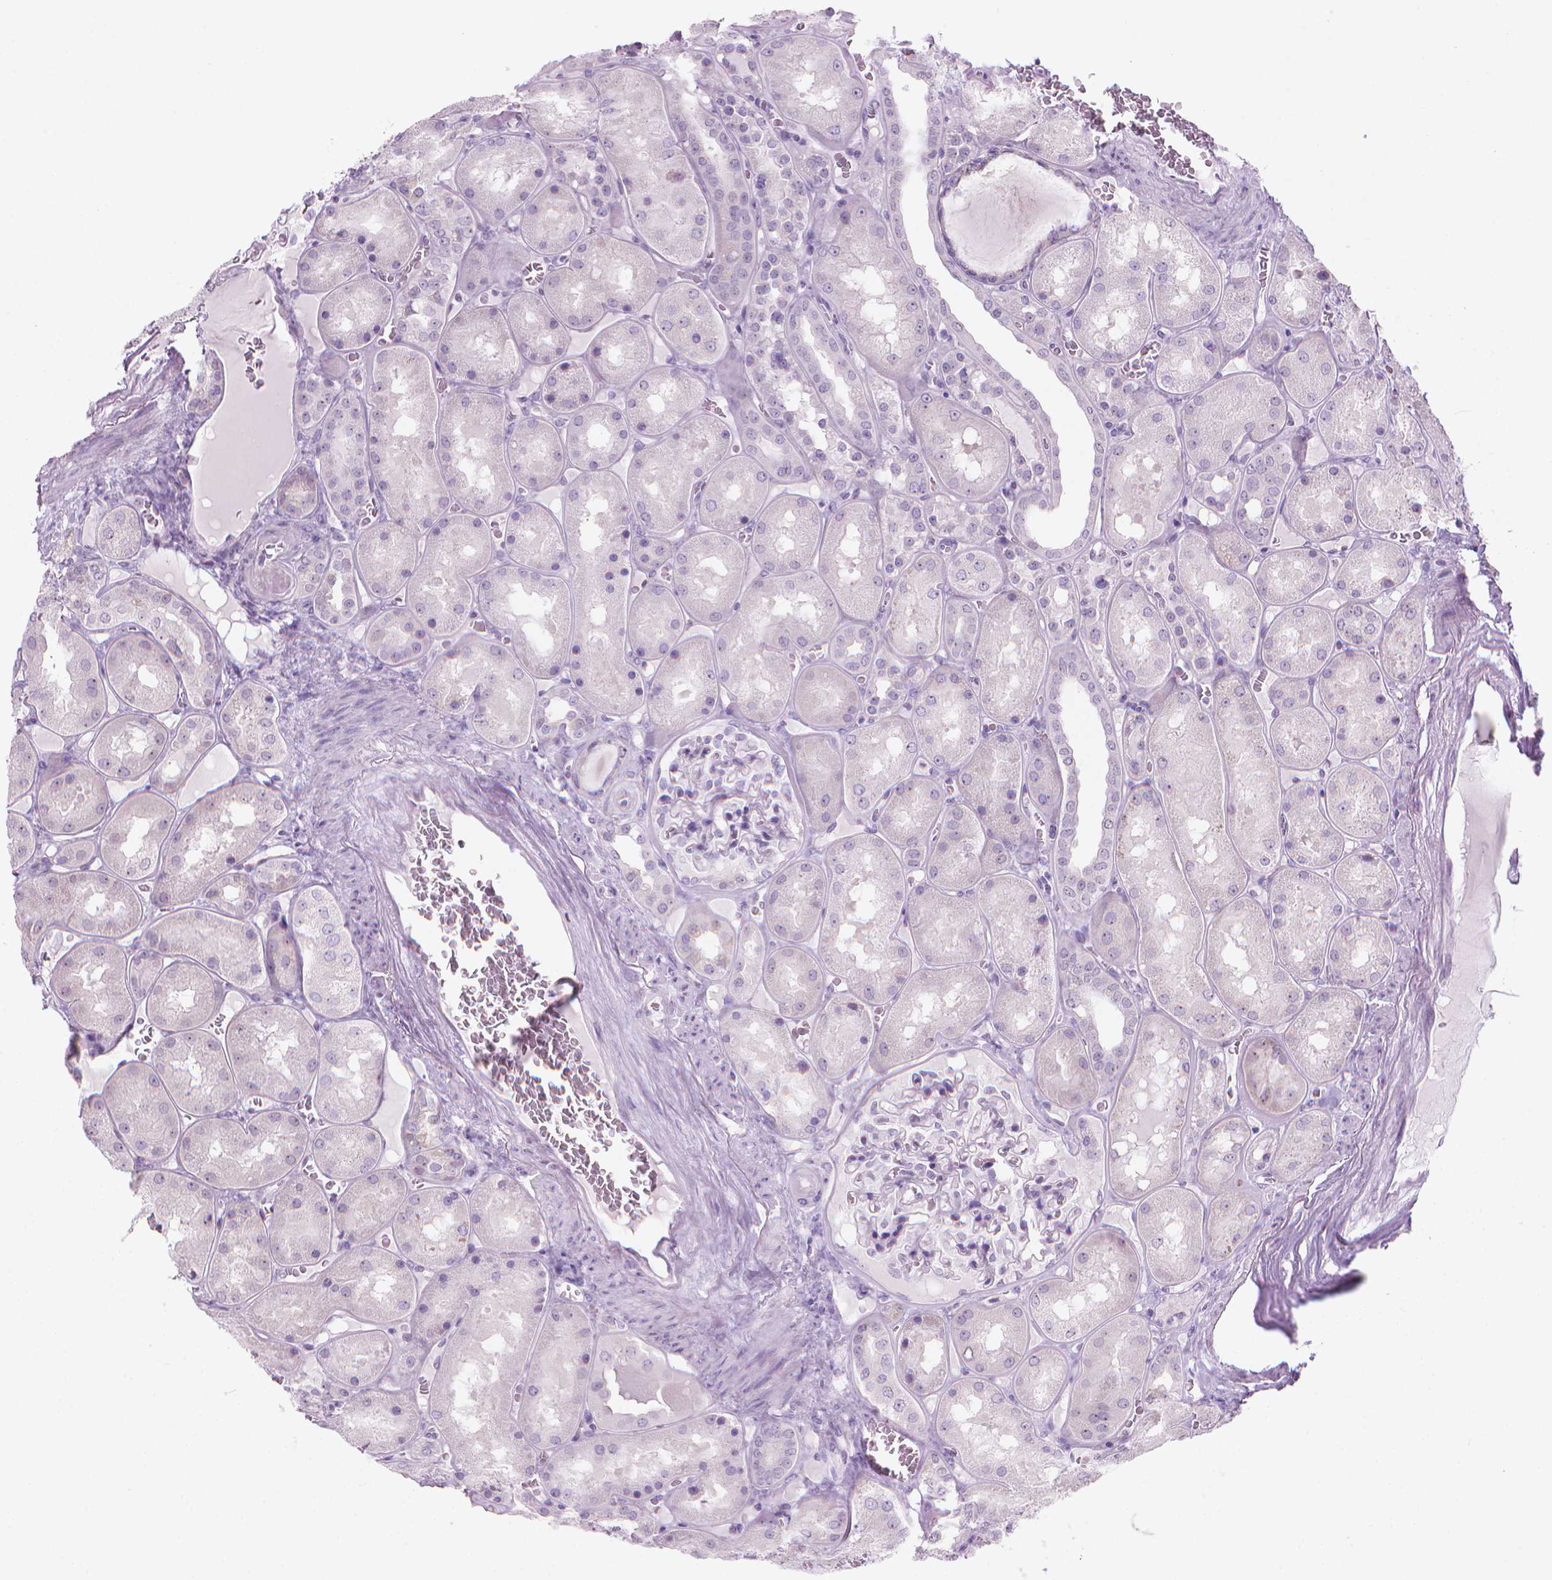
{"staining": {"intensity": "negative", "quantity": "none", "location": "none"}, "tissue": "kidney", "cell_type": "Cells in glomeruli", "image_type": "normal", "snomed": [{"axis": "morphology", "description": "Normal tissue, NOS"}, {"axis": "topography", "description": "Kidney"}], "caption": "This histopathology image is of unremarkable kidney stained with IHC to label a protein in brown with the nuclei are counter-stained blue. There is no expression in cells in glomeruli.", "gene": "ENSG00000187186", "patient": {"sex": "male", "age": 73}}